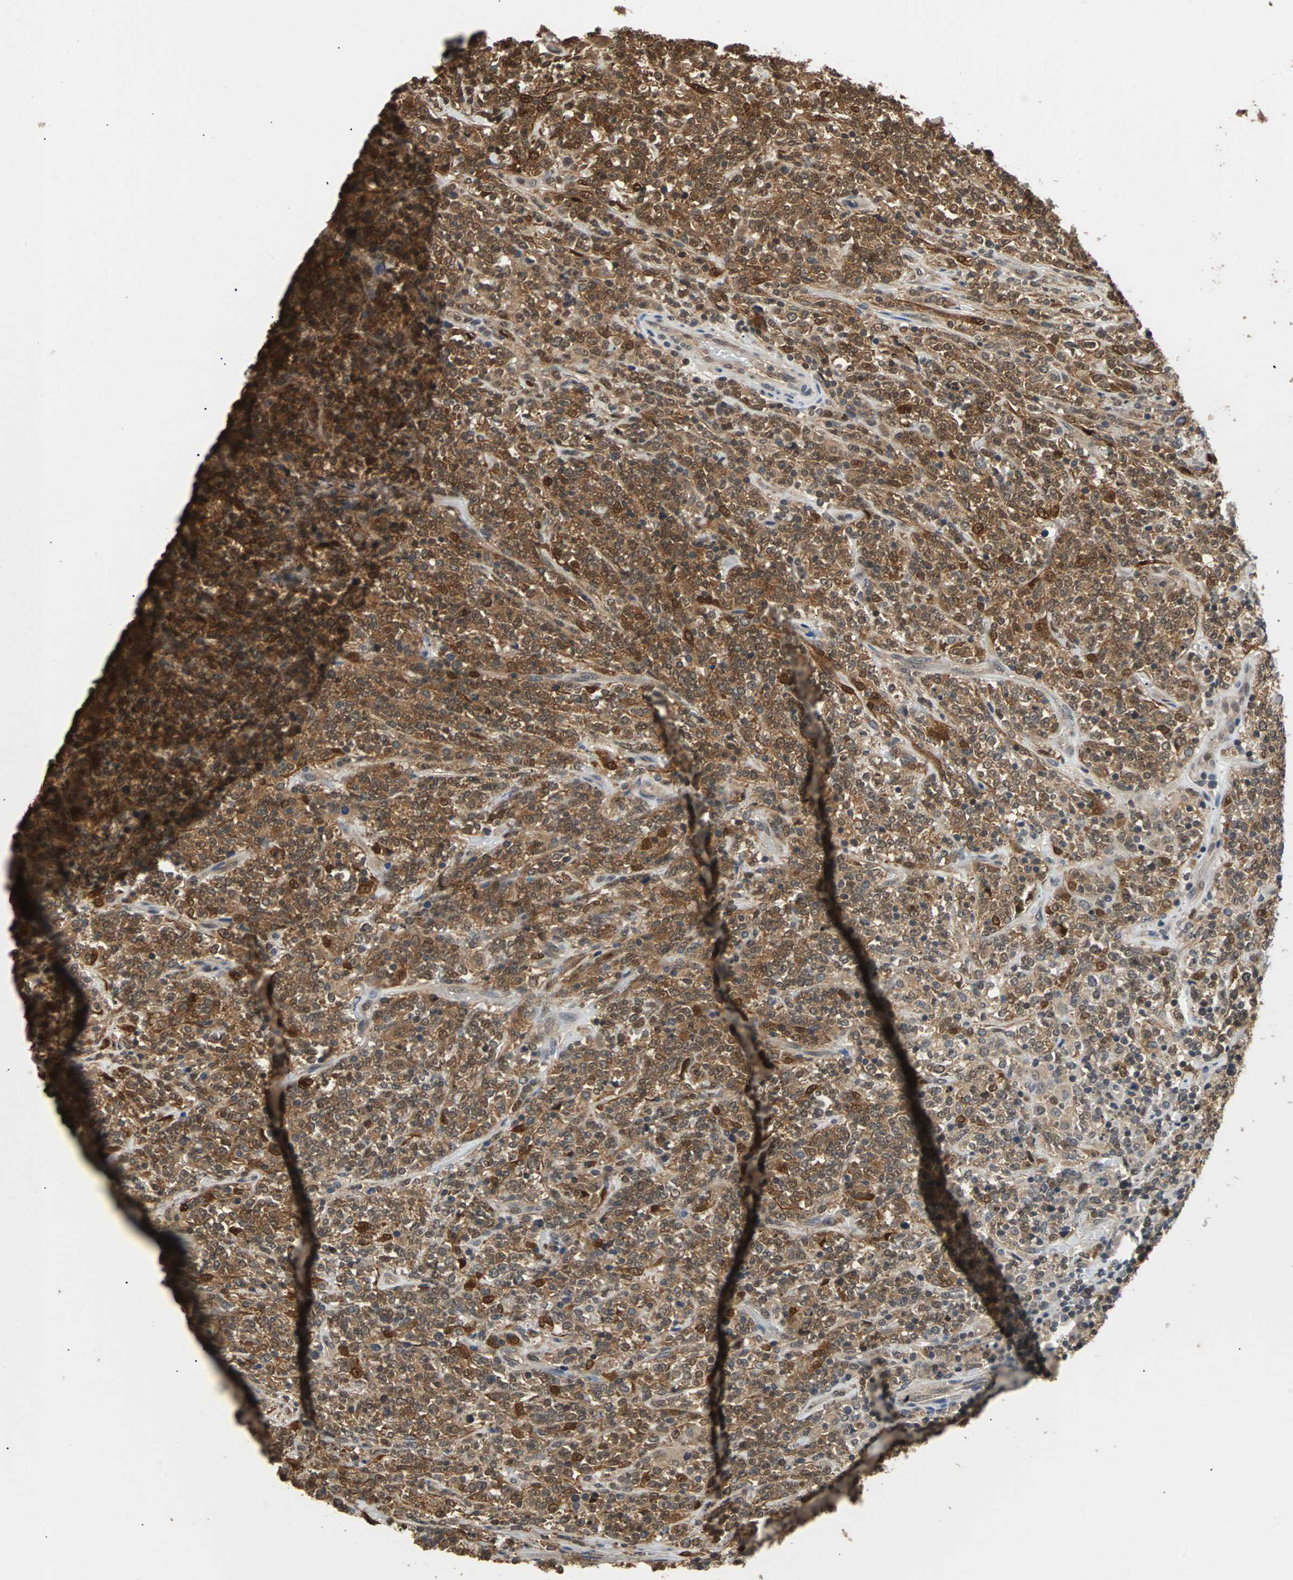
{"staining": {"intensity": "strong", "quantity": ">75%", "location": "cytoplasmic/membranous,nuclear"}, "tissue": "lymphoma", "cell_type": "Tumor cells", "image_type": "cancer", "snomed": [{"axis": "morphology", "description": "Malignant lymphoma, non-Hodgkin's type, High grade"}, {"axis": "topography", "description": "Soft tissue"}], "caption": "Brown immunohistochemical staining in human malignant lymphoma, non-Hodgkin's type (high-grade) demonstrates strong cytoplasmic/membranous and nuclear staining in about >75% of tumor cells.", "gene": "PRDX6", "patient": {"sex": "male", "age": 18}}